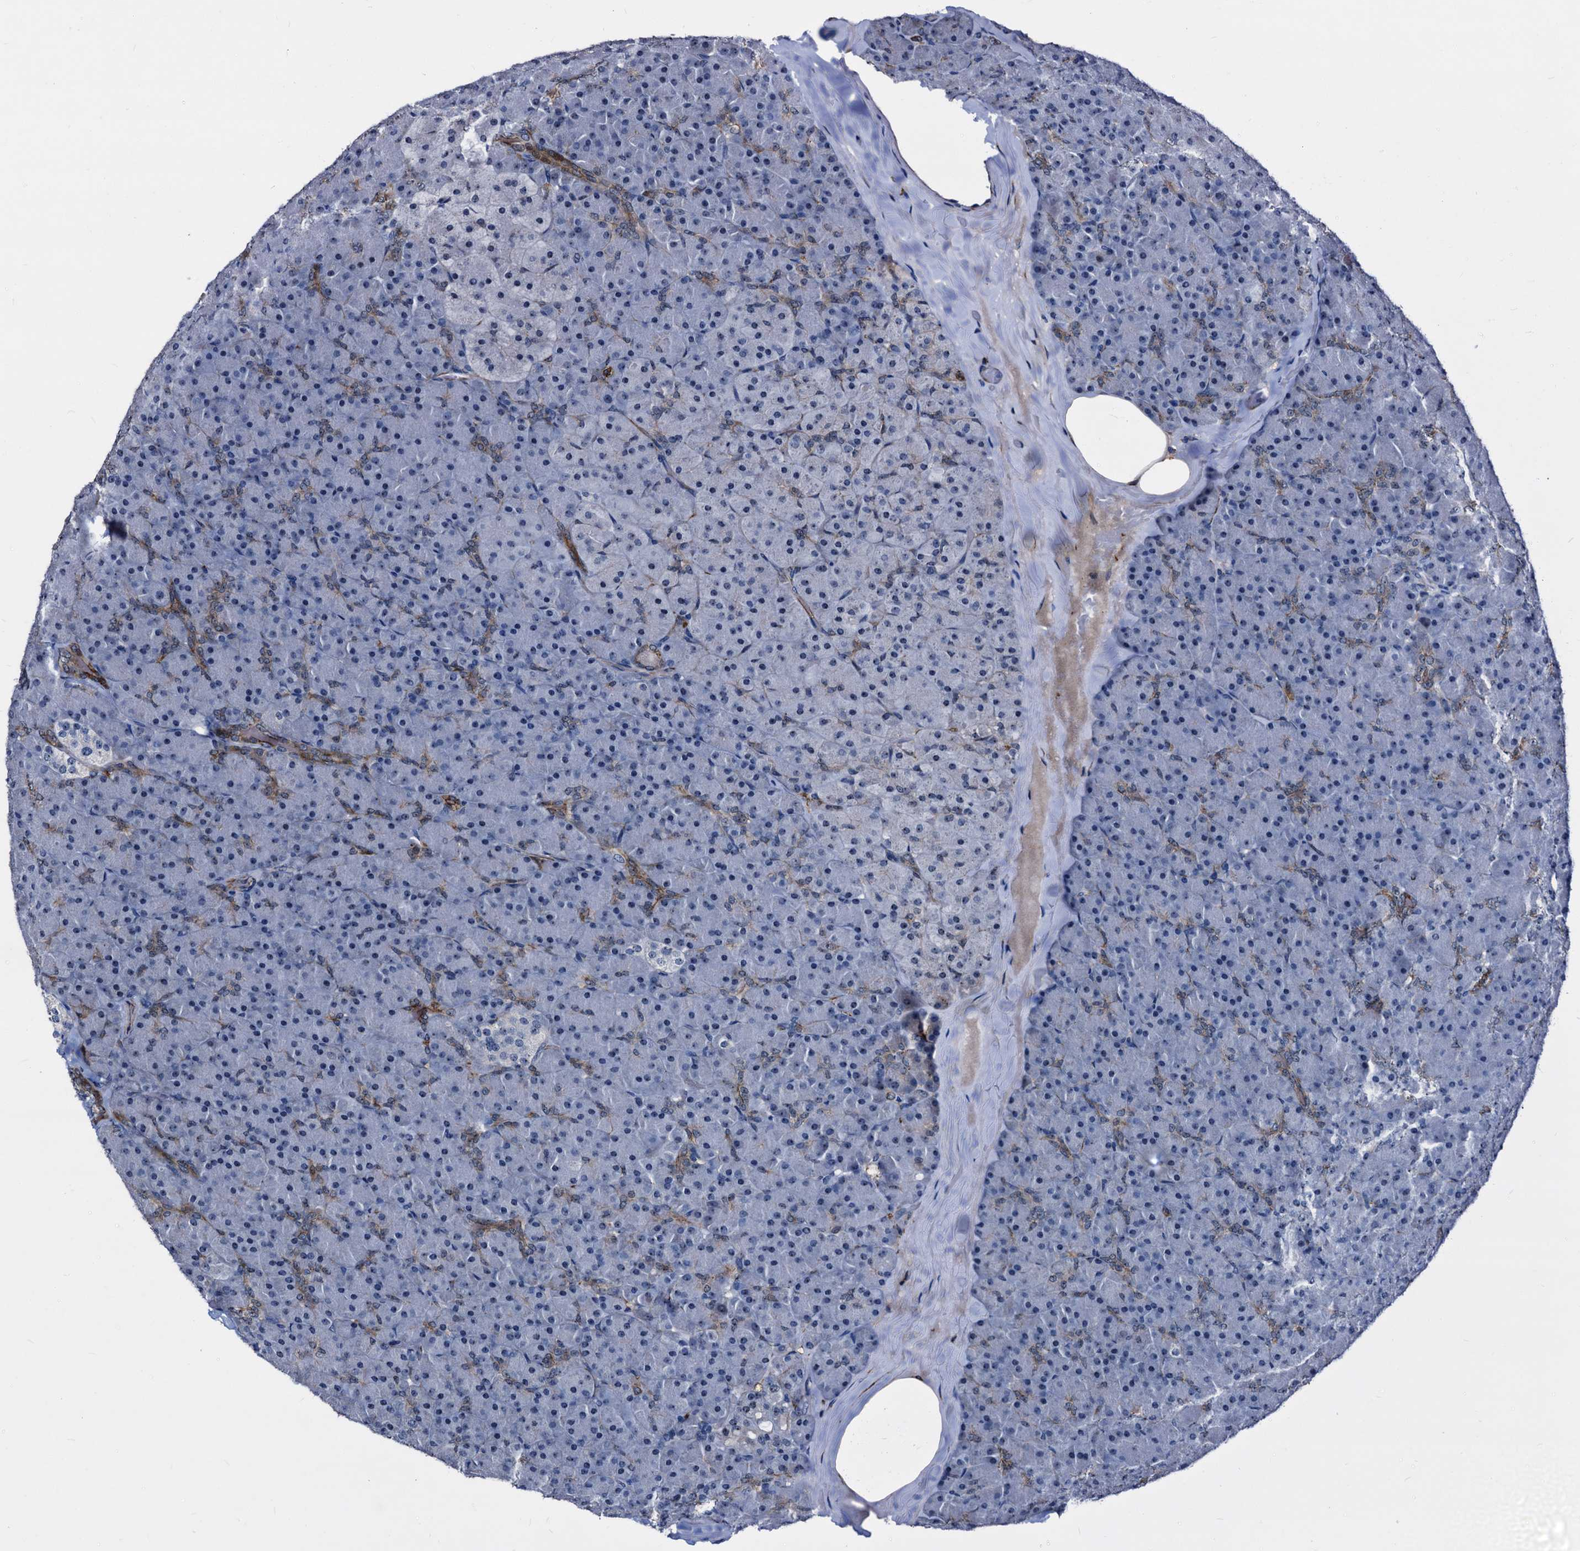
{"staining": {"intensity": "moderate", "quantity": "<25%", "location": "cytoplasmic/membranous,nuclear"}, "tissue": "pancreas", "cell_type": "Exocrine glandular cells", "image_type": "normal", "snomed": [{"axis": "morphology", "description": "Normal tissue, NOS"}, {"axis": "topography", "description": "Pancreas"}], "caption": "Immunohistochemistry (IHC) (DAB (3,3'-diaminobenzidine)) staining of unremarkable human pancreas shows moderate cytoplasmic/membranous,nuclear protein staining in approximately <25% of exocrine glandular cells.", "gene": "EMG1", "patient": {"sex": "male", "age": 36}}